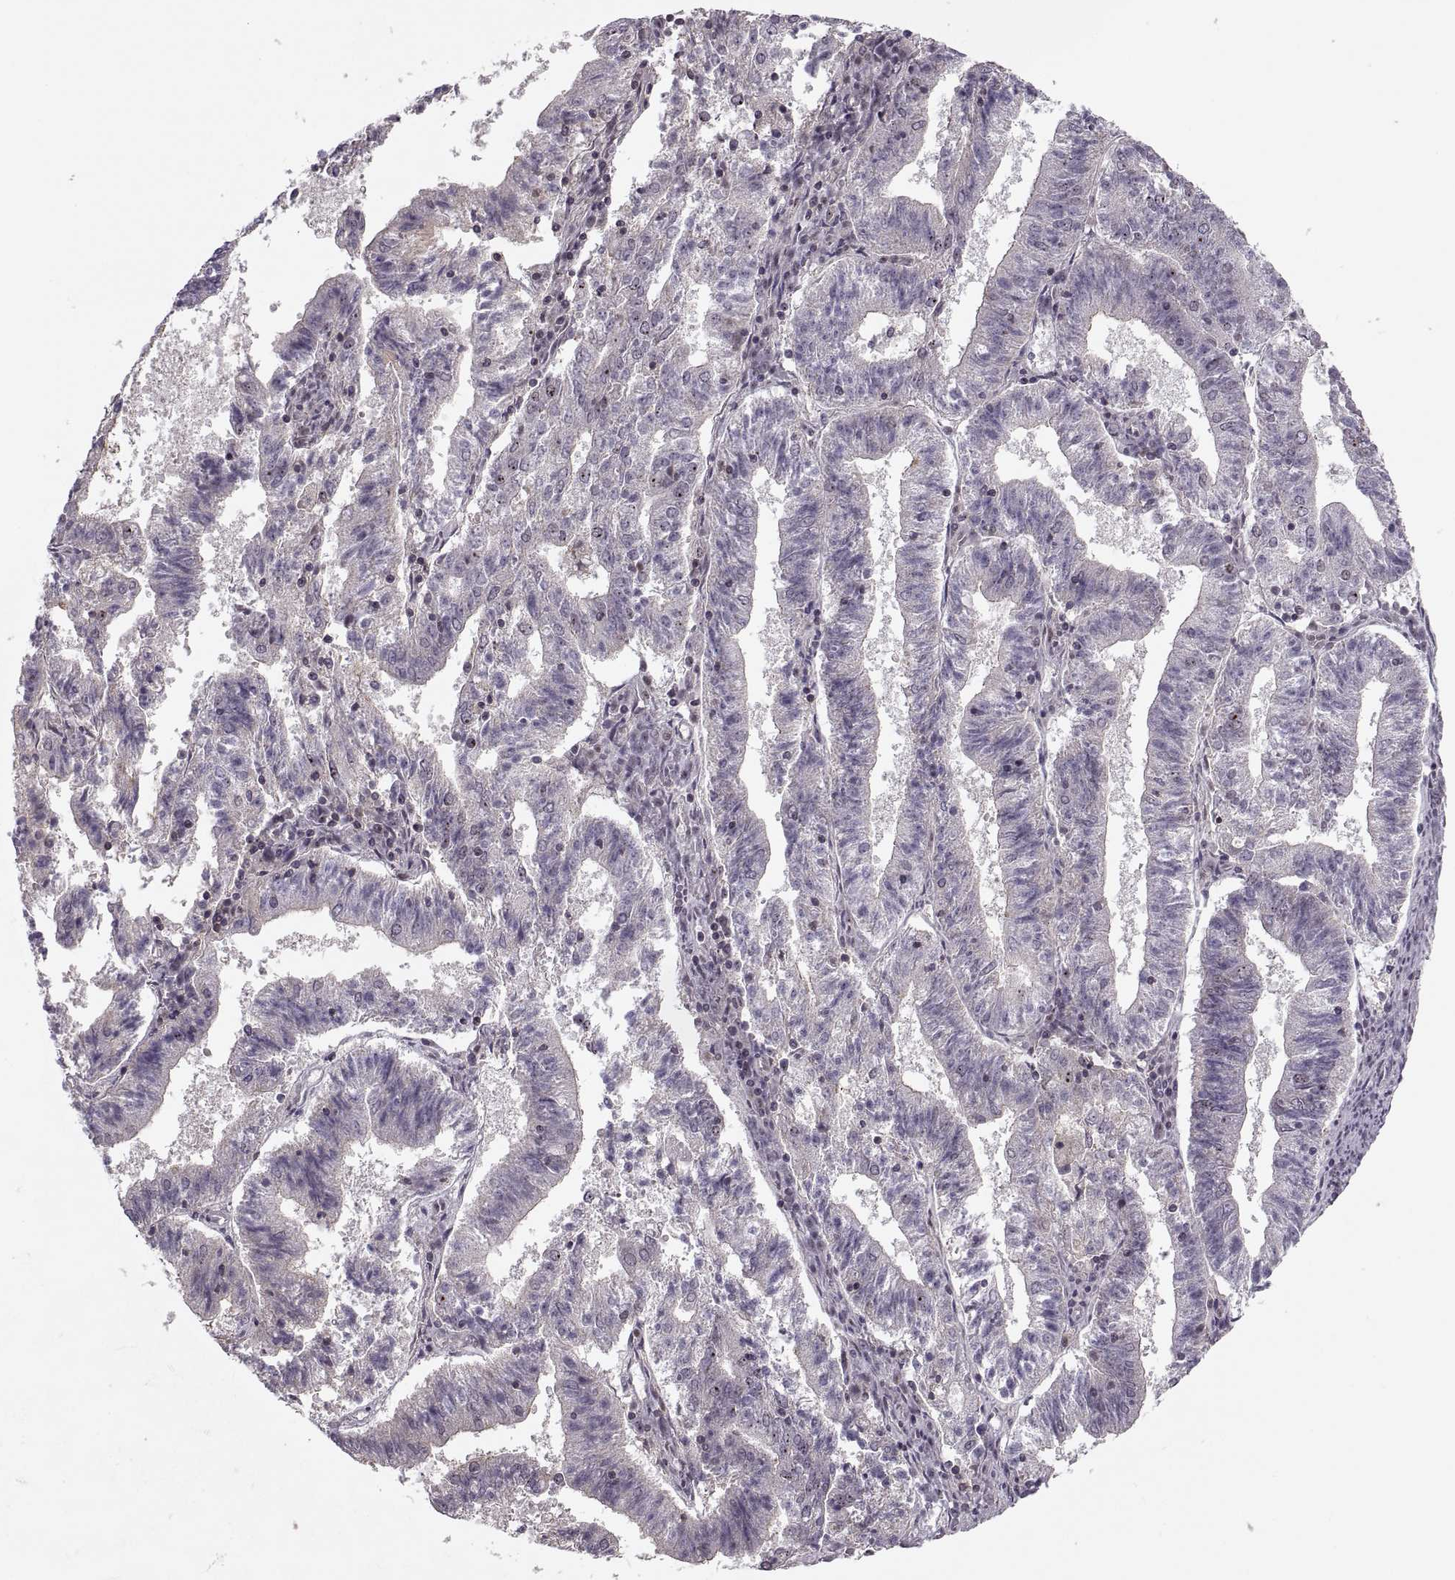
{"staining": {"intensity": "negative", "quantity": "none", "location": "none"}, "tissue": "endometrial cancer", "cell_type": "Tumor cells", "image_type": "cancer", "snomed": [{"axis": "morphology", "description": "Adenocarcinoma, NOS"}, {"axis": "topography", "description": "Endometrium"}], "caption": "Immunohistochemical staining of human endometrial cancer exhibits no significant staining in tumor cells.", "gene": "LUZP2", "patient": {"sex": "female", "age": 82}}